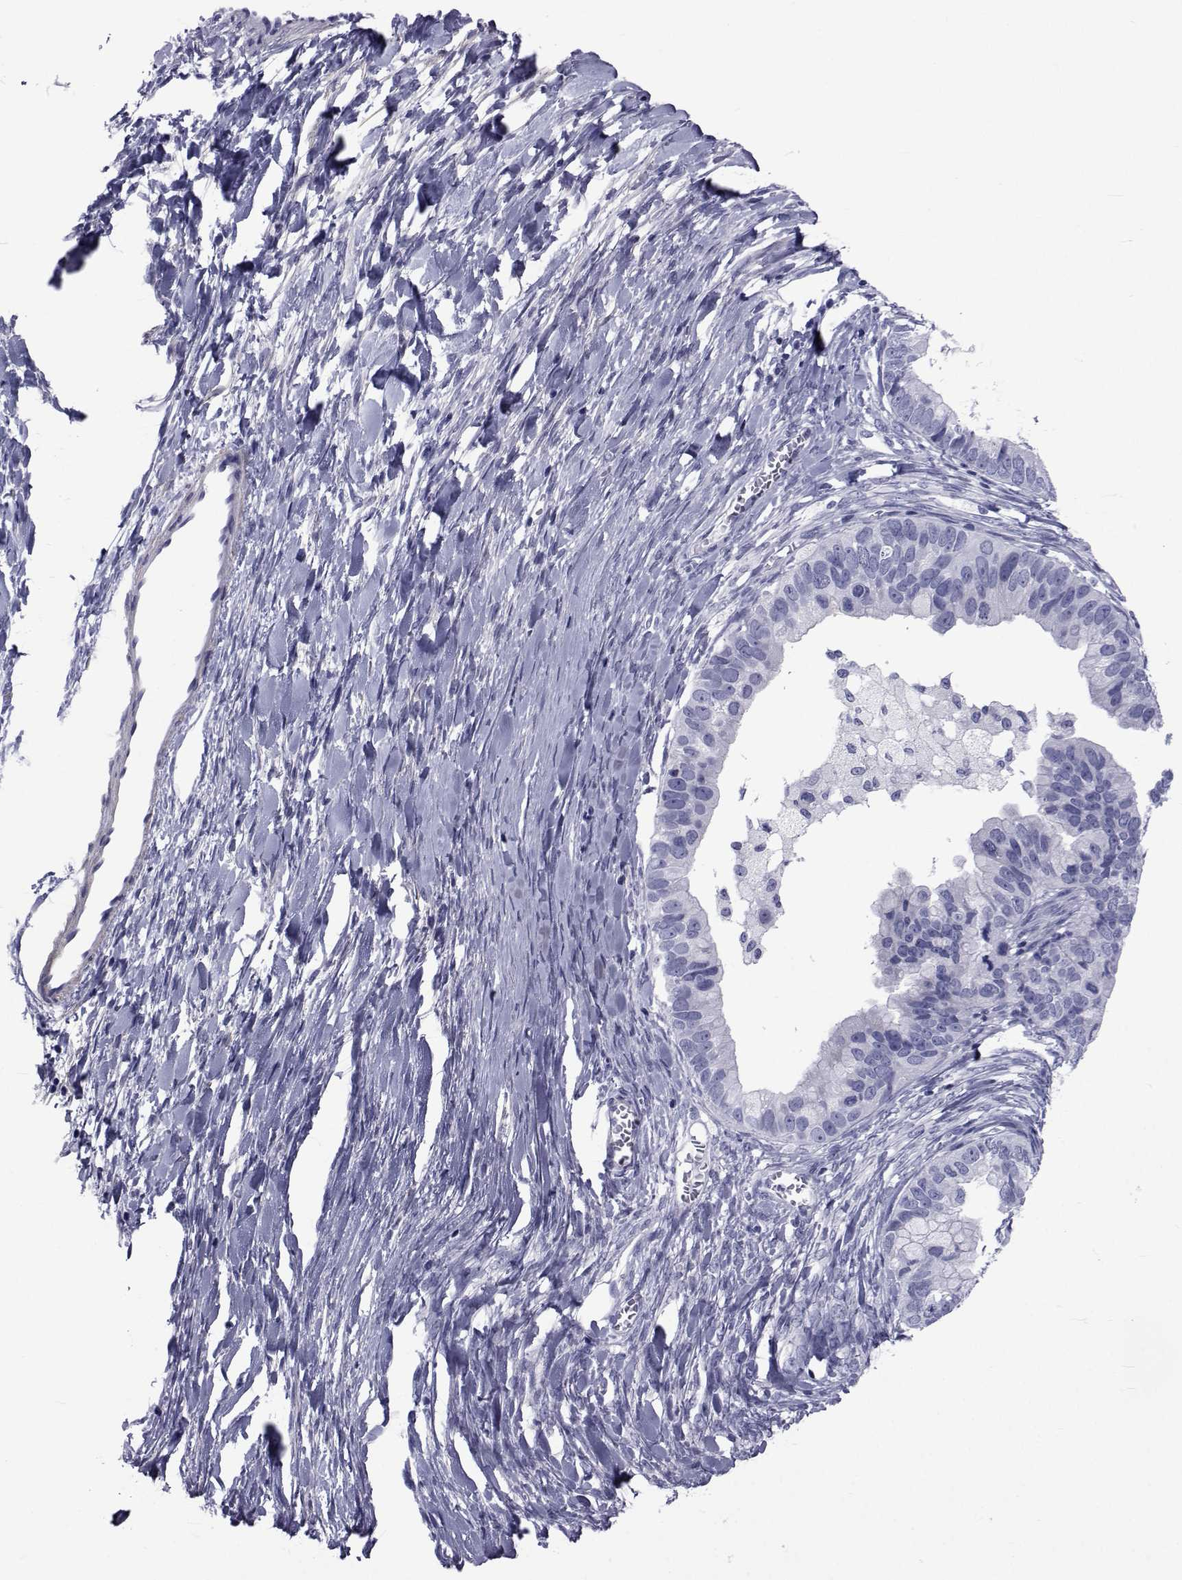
{"staining": {"intensity": "negative", "quantity": "none", "location": "none"}, "tissue": "ovarian cancer", "cell_type": "Tumor cells", "image_type": "cancer", "snomed": [{"axis": "morphology", "description": "Cystadenocarcinoma, mucinous, NOS"}, {"axis": "topography", "description": "Ovary"}], "caption": "Protein analysis of ovarian cancer (mucinous cystadenocarcinoma) shows no significant positivity in tumor cells.", "gene": "GKAP1", "patient": {"sex": "female", "age": 76}}